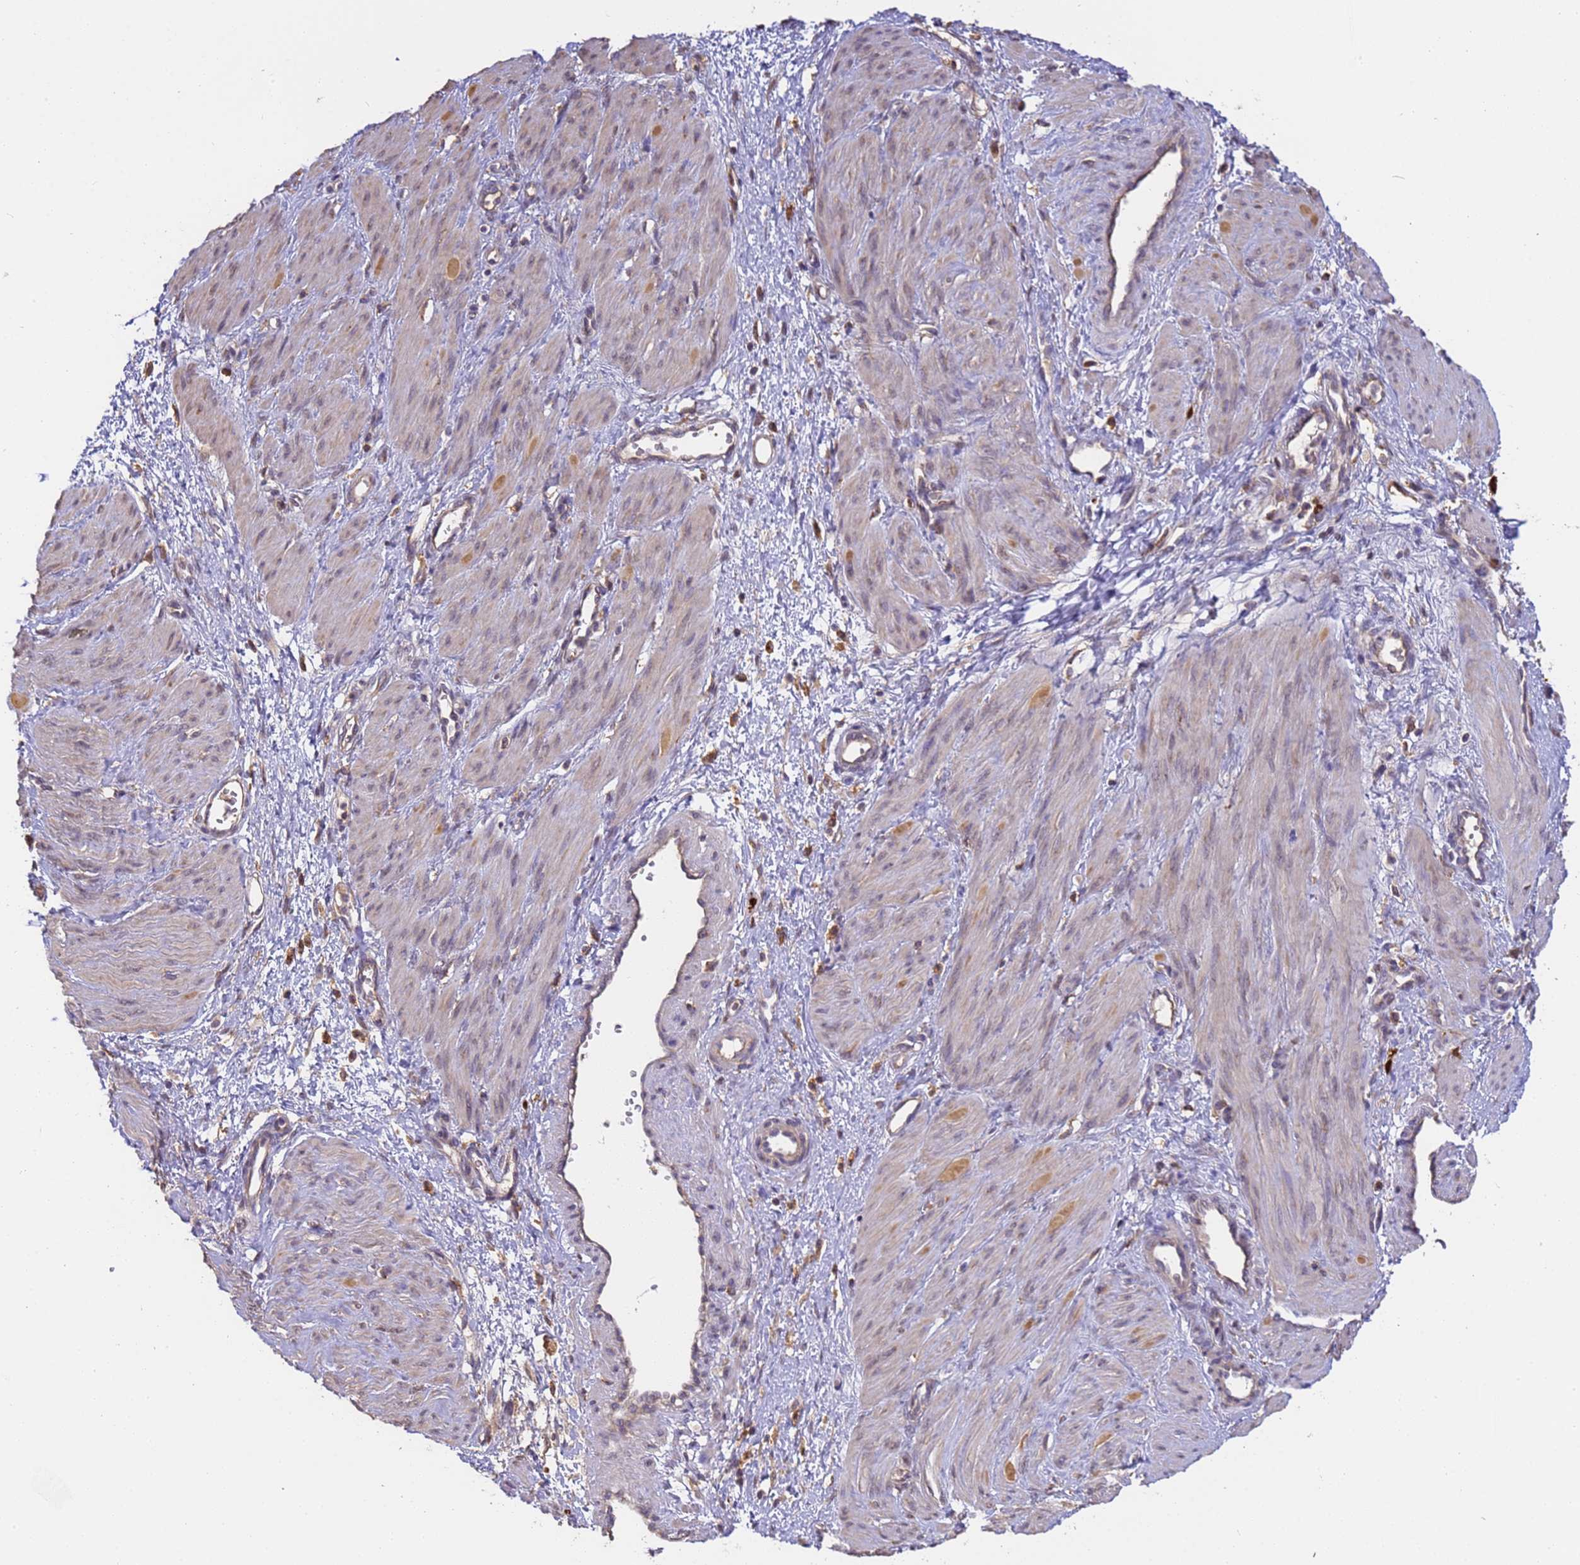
{"staining": {"intensity": "moderate", "quantity": "<25%", "location": "cytoplasmic/membranous,nuclear"}, "tissue": "smooth muscle", "cell_type": "Smooth muscle cells", "image_type": "normal", "snomed": [{"axis": "morphology", "description": "Normal tissue, NOS"}, {"axis": "topography", "description": "Endometrium"}], "caption": "This is an image of IHC staining of benign smooth muscle, which shows moderate staining in the cytoplasmic/membranous,nuclear of smooth muscle cells.", "gene": "M6PR", "patient": {"sex": "female", "age": 33}}